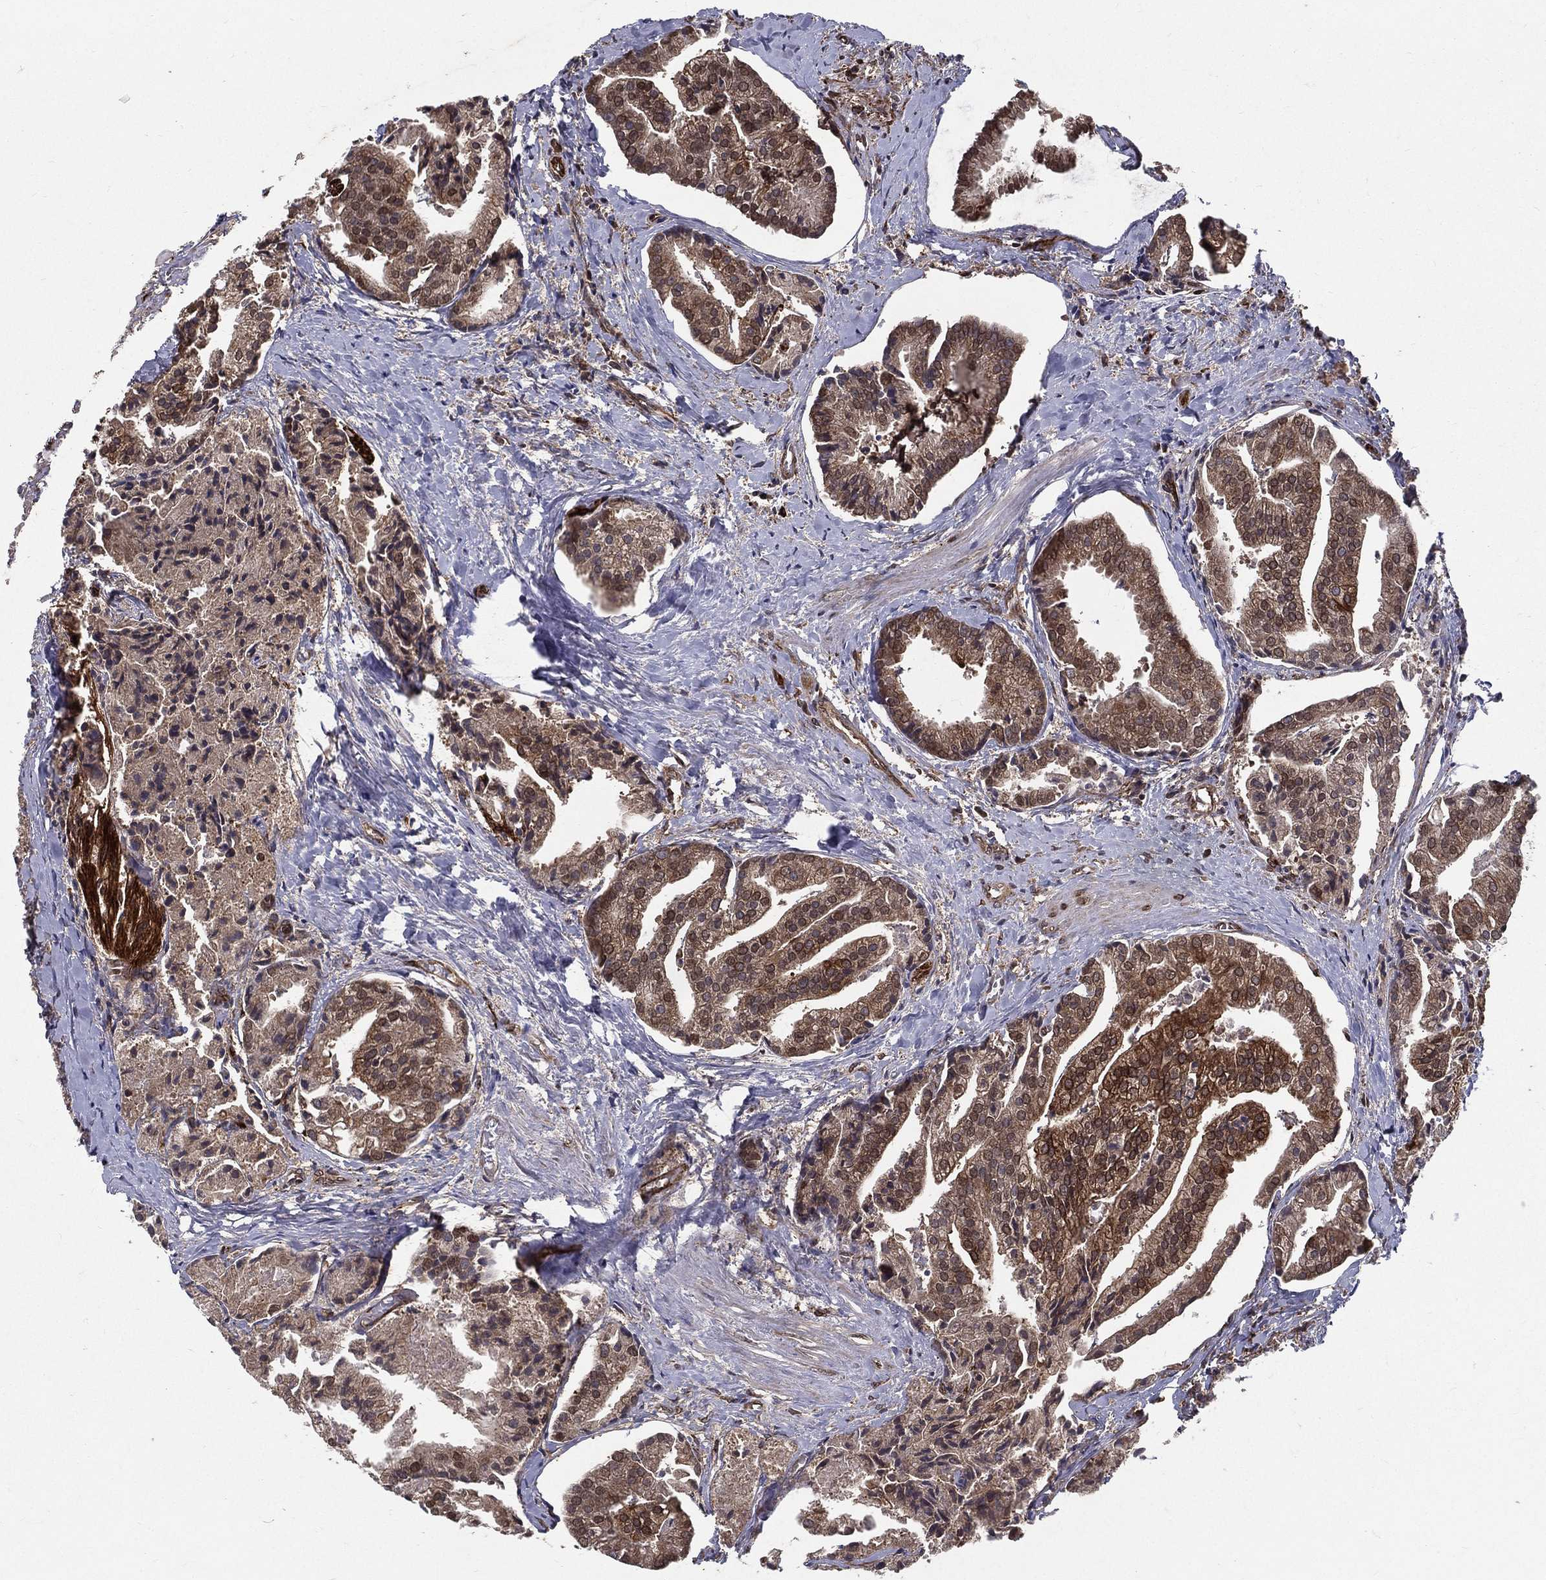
{"staining": {"intensity": "moderate", "quantity": ">75%", "location": "cytoplasmic/membranous"}, "tissue": "prostate cancer", "cell_type": "Tumor cells", "image_type": "cancer", "snomed": [{"axis": "morphology", "description": "Adenocarcinoma, NOS"}, {"axis": "topography", "description": "Prostate and seminal vesicle, NOS"}, {"axis": "topography", "description": "Prostate"}], "caption": "Immunohistochemistry of human prostate cancer (adenocarcinoma) exhibits medium levels of moderate cytoplasmic/membranous staining in about >75% of tumor cells. The protein of interest is stained brown, and the nuclei are stained in blue (DAB (3,3'-diaminobenzidine) IHC with brightfield microscopy, high magnification).", "gene": "CERS2", "patient": {"sex": "male", "age": 44}}